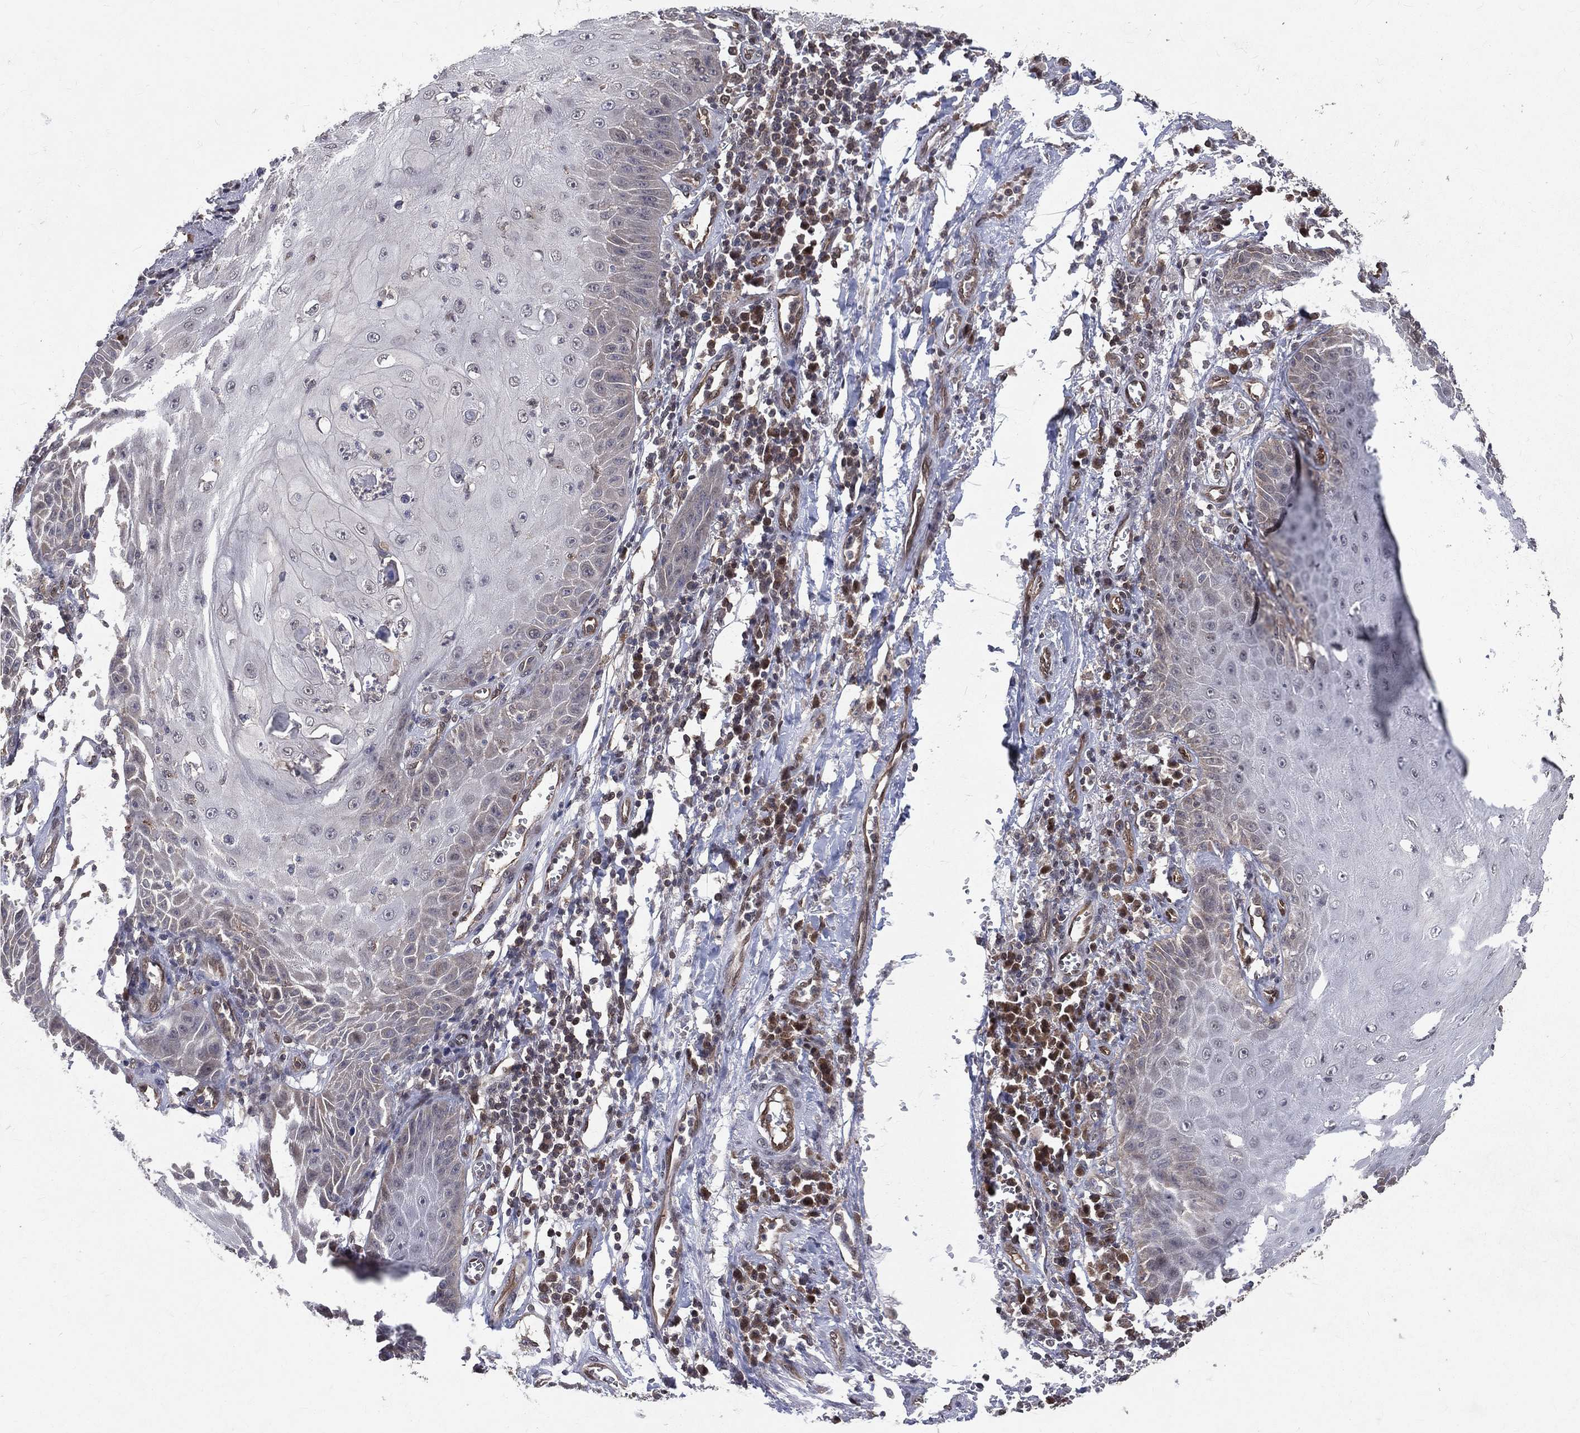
{"staining": {"intensity": "negative", "quantity": "none", "location": "none"}, "tissue": "skin cancer", "cell_type": "Tumor cells", "image_type": "cancer", "snomed": [{"axis": "morphology", "description": "Squamous cell carcinoma, NOS"}, {"axis": "topography", "description": "Skin"}], "caption": "Immunohistochemistry (IHC) image of neoplastic tissue: human skin squamous cell carcinoma stained with DAB (3,3'-diaminobenzidine) shows no significant protein positivity in tumor cells. The staining is performed using DAB (3,3'-diaminobenzidine) brown chromogen with nuclei counter-stained in using hematoxylin.", "gene": "GMPR2", "patient": {"sex": "male", "age": 70}}